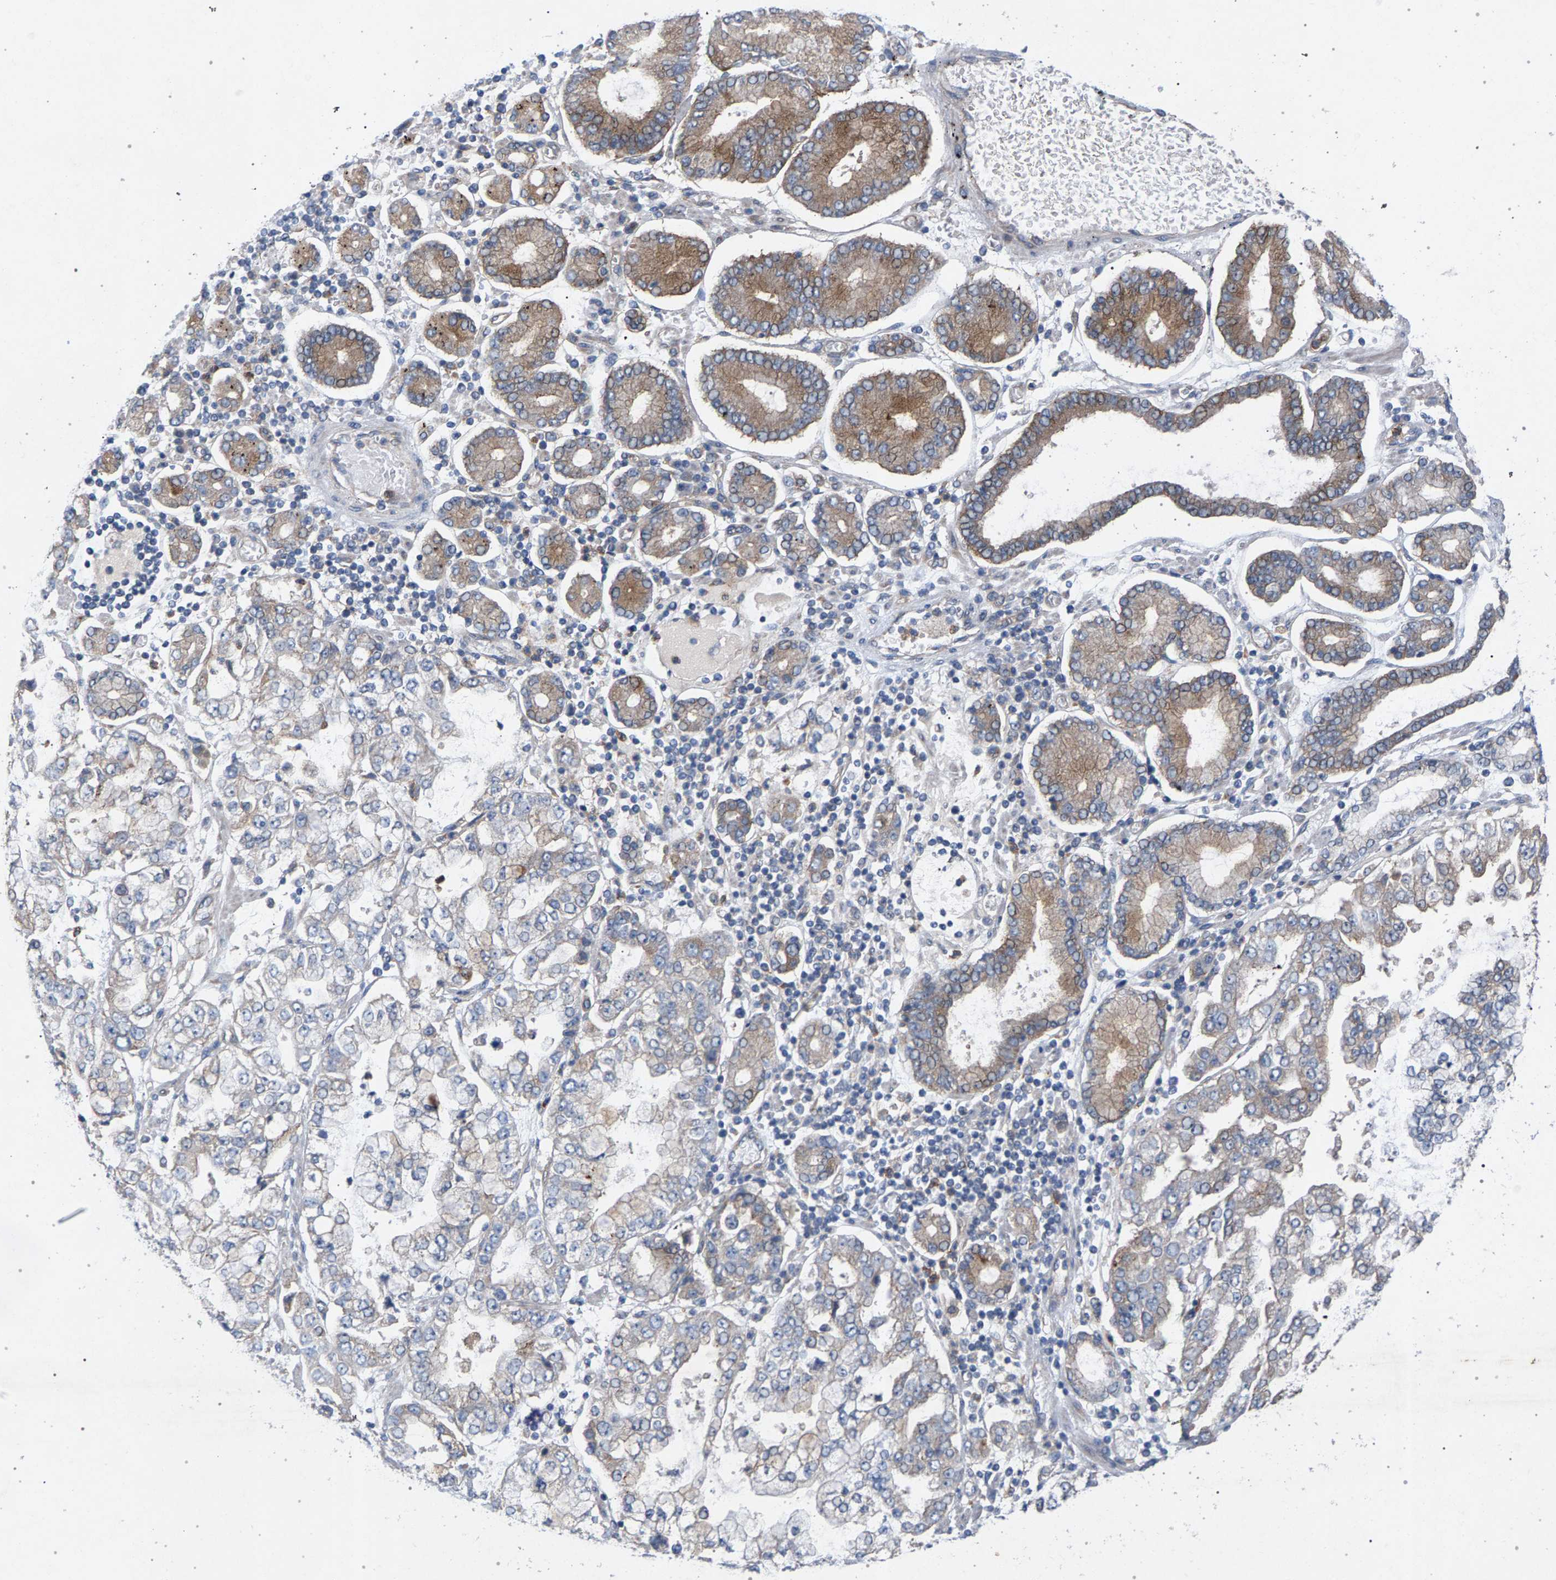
{"staining": {"intensity": "weak", "quantity": "<25%", "location": "cytoplasmic/membranous"}, "tissue": "stomach cancer", "cell_type": "Tumor cells", "image_type": "cancer", "snomed": [{"axis": "morphology", "description": "Adenocarcinoma, NOS"}, {"axis": "topography", "description": "Stomach"}], "caption": "An immunohistochemistry (IHC) image of stomach cancer (adenocarcinoma) is shown. There is no staining in tumor cells of stomach cancer (adenocarcinoma).", "gene": "MAMDC2", "patient": {"sex": "male", "age": 76}}